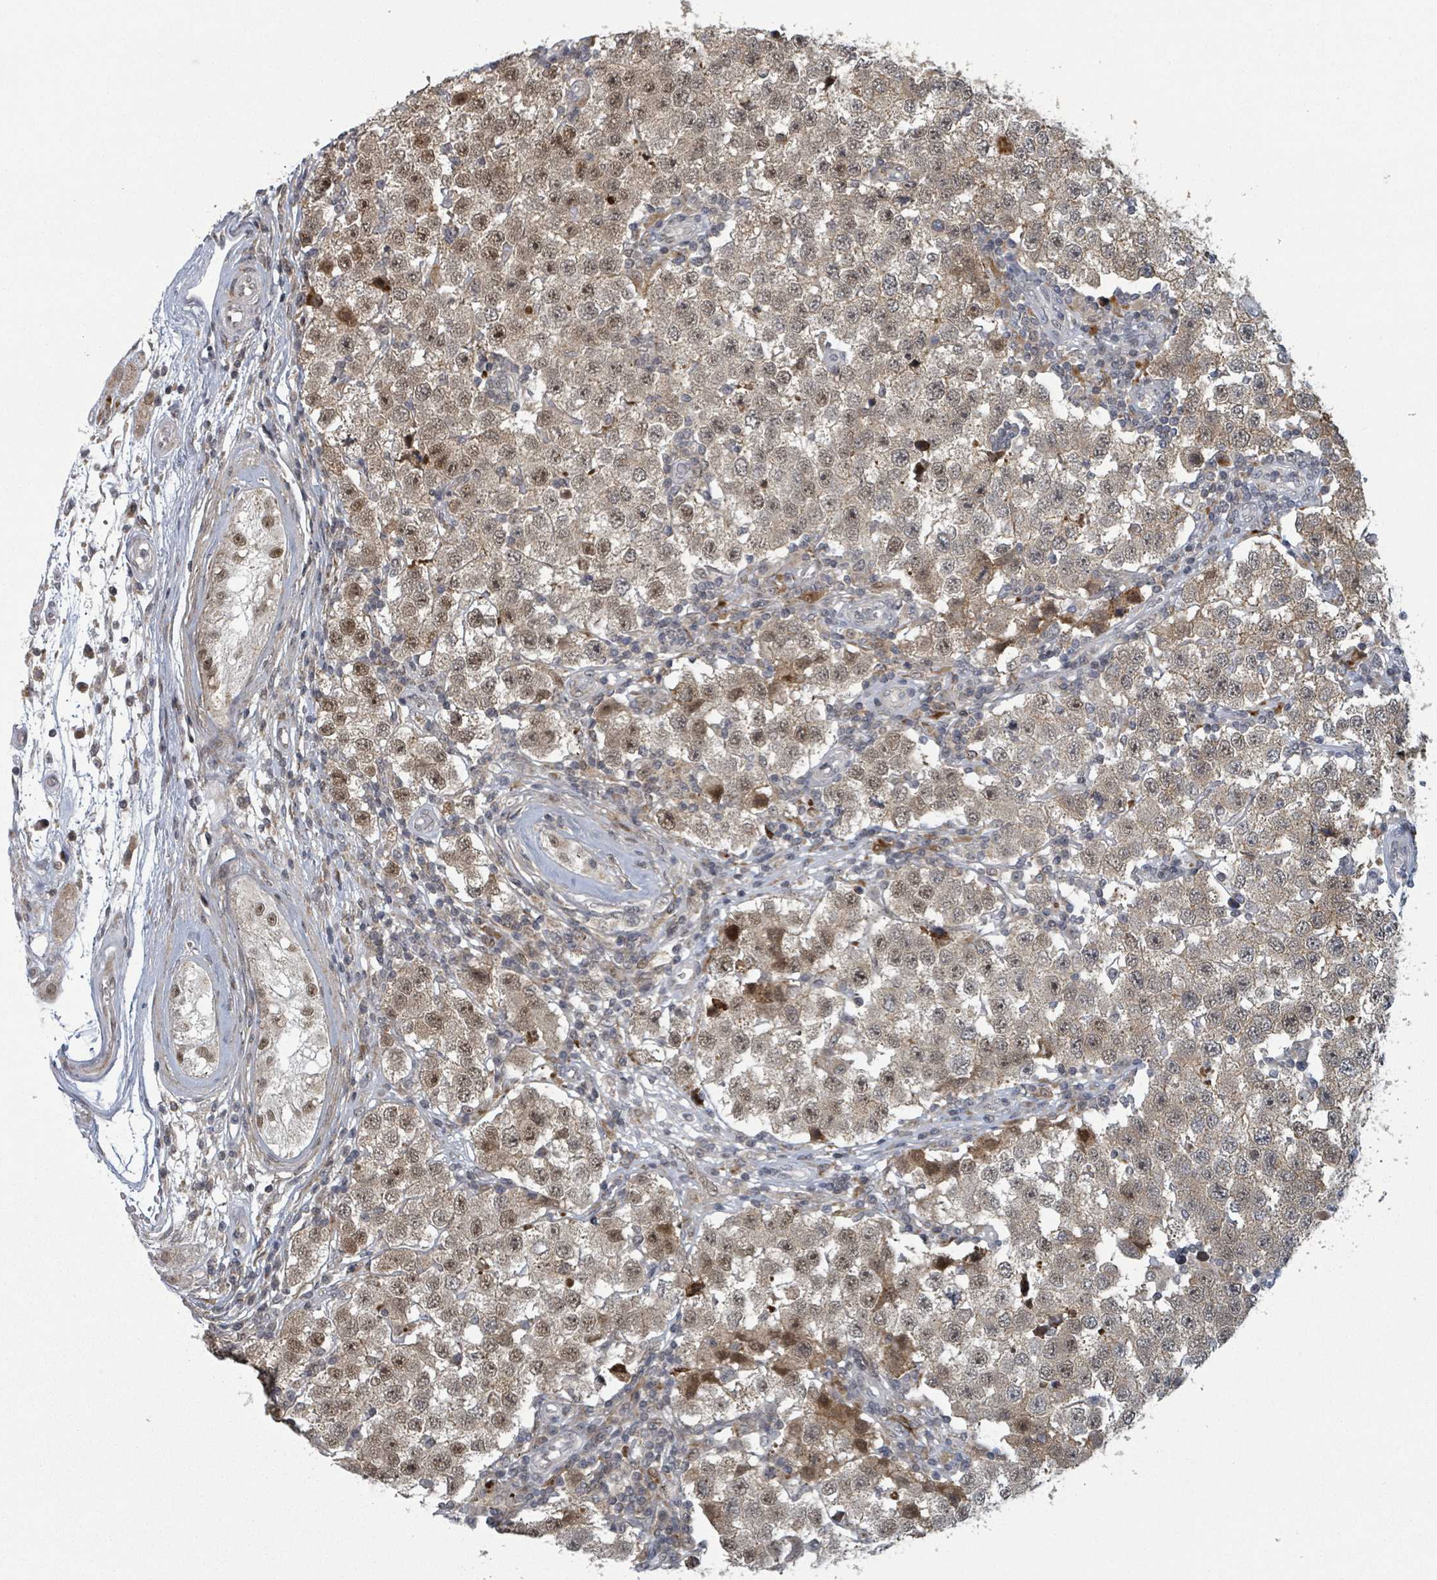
{"staining": {"intensity": "moderate", "quantity": ">75%", "location": "cytoplasmic/membranous,nuclear"}, "tissue": "testis cancer", "cell_type": "Tumor cells", "image_type": "cancer", "snomed": [{"axis": "morphology", "description": "Seminoma, NOS"}, {"axis": "topography", "description": "Testis"}], "caption": "Immunohistochemical staining of testis cancer (seminoma) reveals medium levels of moderate cytoplasmic/membranous and nuclear protein staining in about >75% of tumor cells. The staining was performed using DAB to visualize the protein expression in brown, while the nuclei were stained in blue with hematoxylin (Magnification: 20x).", "gene": "GTF3C1", "patient": {"sex": "male", "age": 34}}